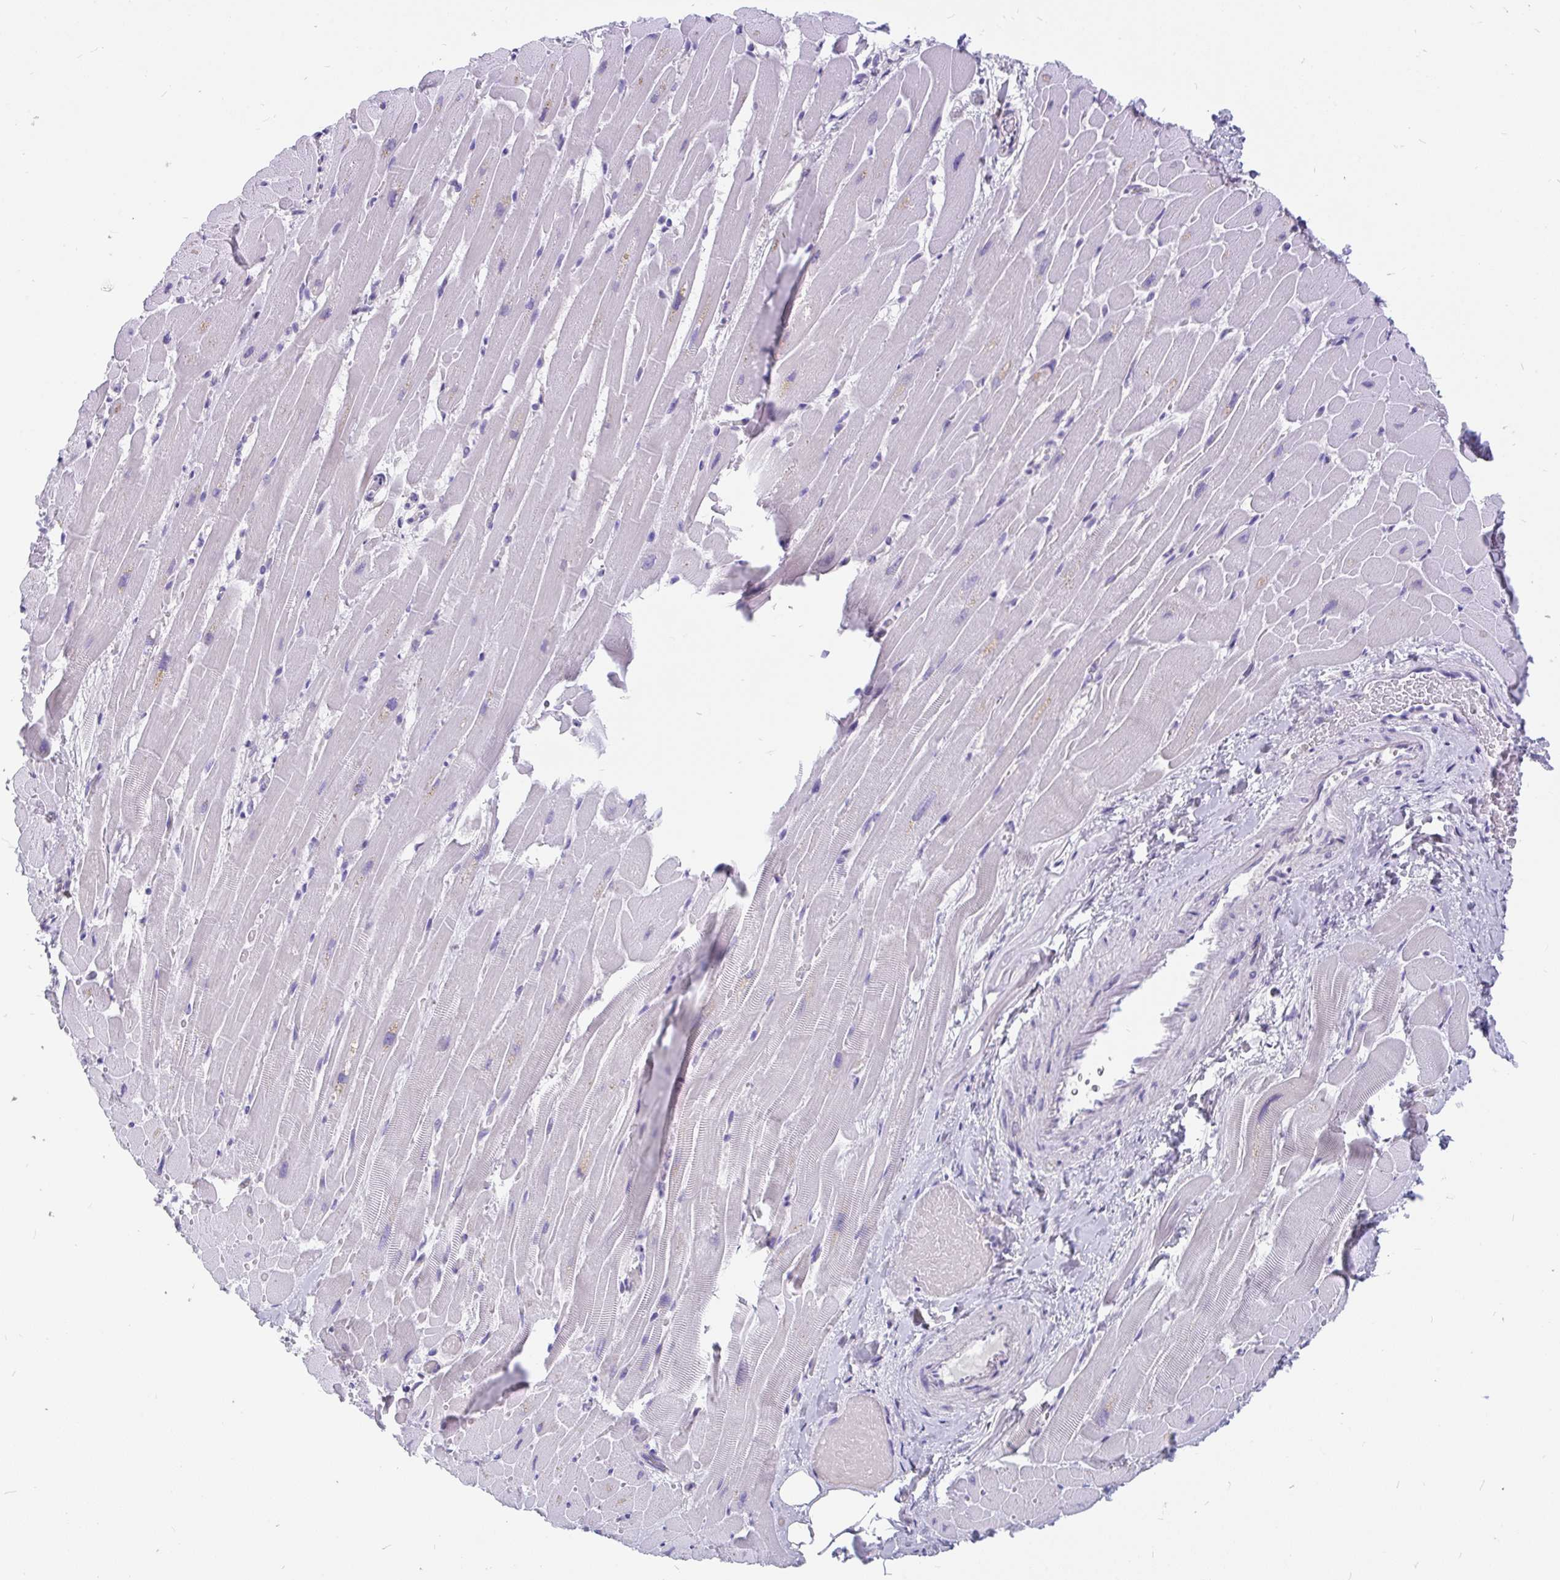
{"staining": {"intensity": "negative", "quantity": "none", "location": "none"}, "tissue": "heart muscle", "cell_type": "Cardiomyocytes", "image_type": "normal", "snomed": [{"axis": "morphology", "description": "Normal tissue, NOS"}, {"axis": "topography", "description": "Heart"}], "caption": "Heart muscle was stained to show a protein in brown. There is no significant expression in cardiomyocytes. (Brightfield microscopy of DAB (3,3'-diaminobenzidine) immunohistochemistry (IHC) at high magnification).", "gene": "KIAA2013", "patient": {"sex": "male", "age": 37}}